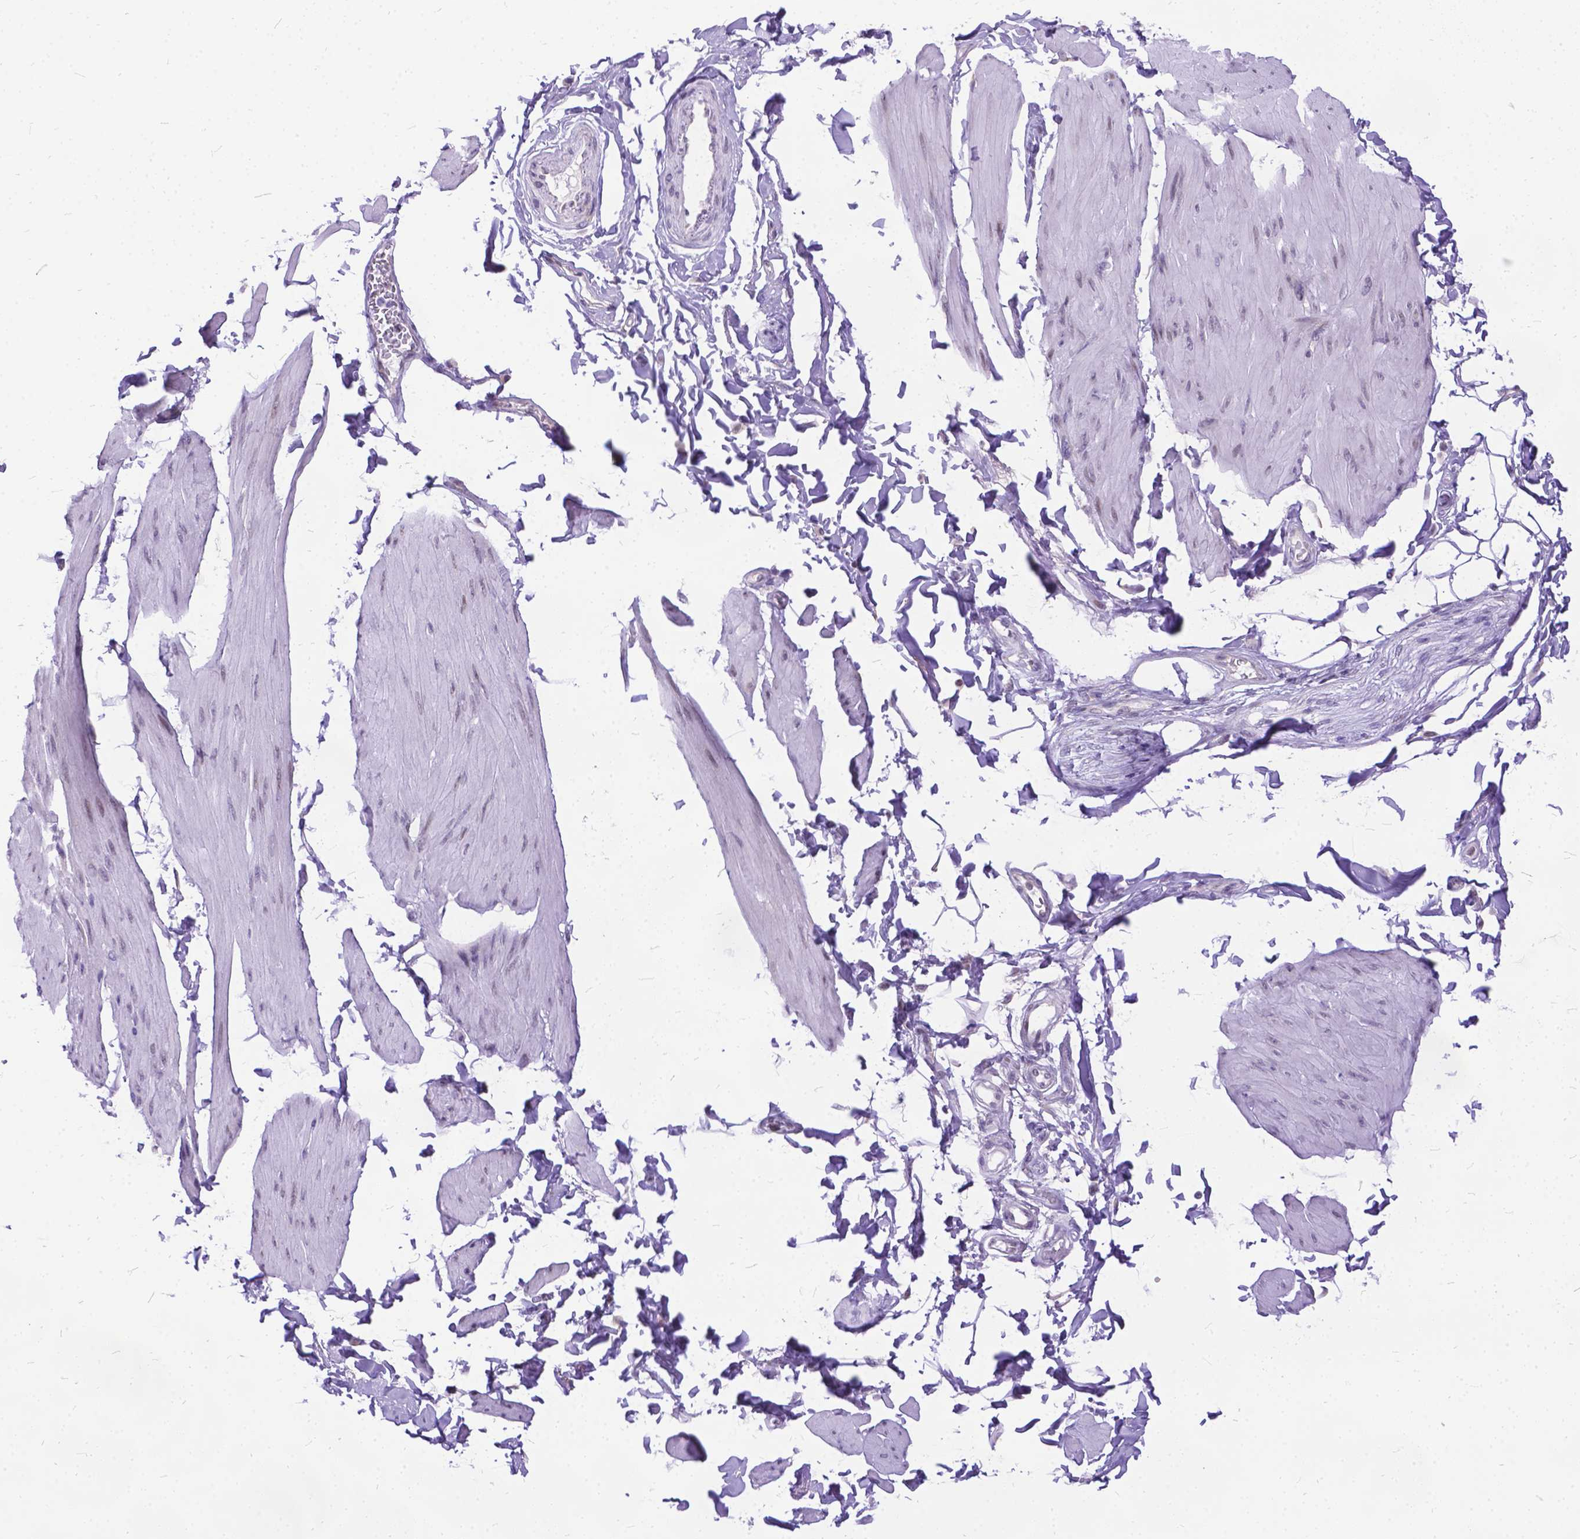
{"staining": {"intensity": "weak", "quantity": "25%-75%", "location": "nuclear"}, "tissue": "smooth muscle", "cell_type": "Smooth muscle cells", "image_type": "normal", "snomed": [{"axis": "morphology", "description": "Normal tissue, NOS"}, {"axis": "topography", "description": "Adipose tissue"}, {"axis": "topography", "description": "Smooth muscle"}, {"axis": "topography", "description": "Peripheral nerve tissue"}], "caption": "The photomicrograph displays a brown stain indicating the presence of a protein in the nuclear of smooth muscle cells in smooth muscle. Nuclei are stained in blue.", "gene": "FAM124B", "patient": {"sex": "male", "age": 83}}